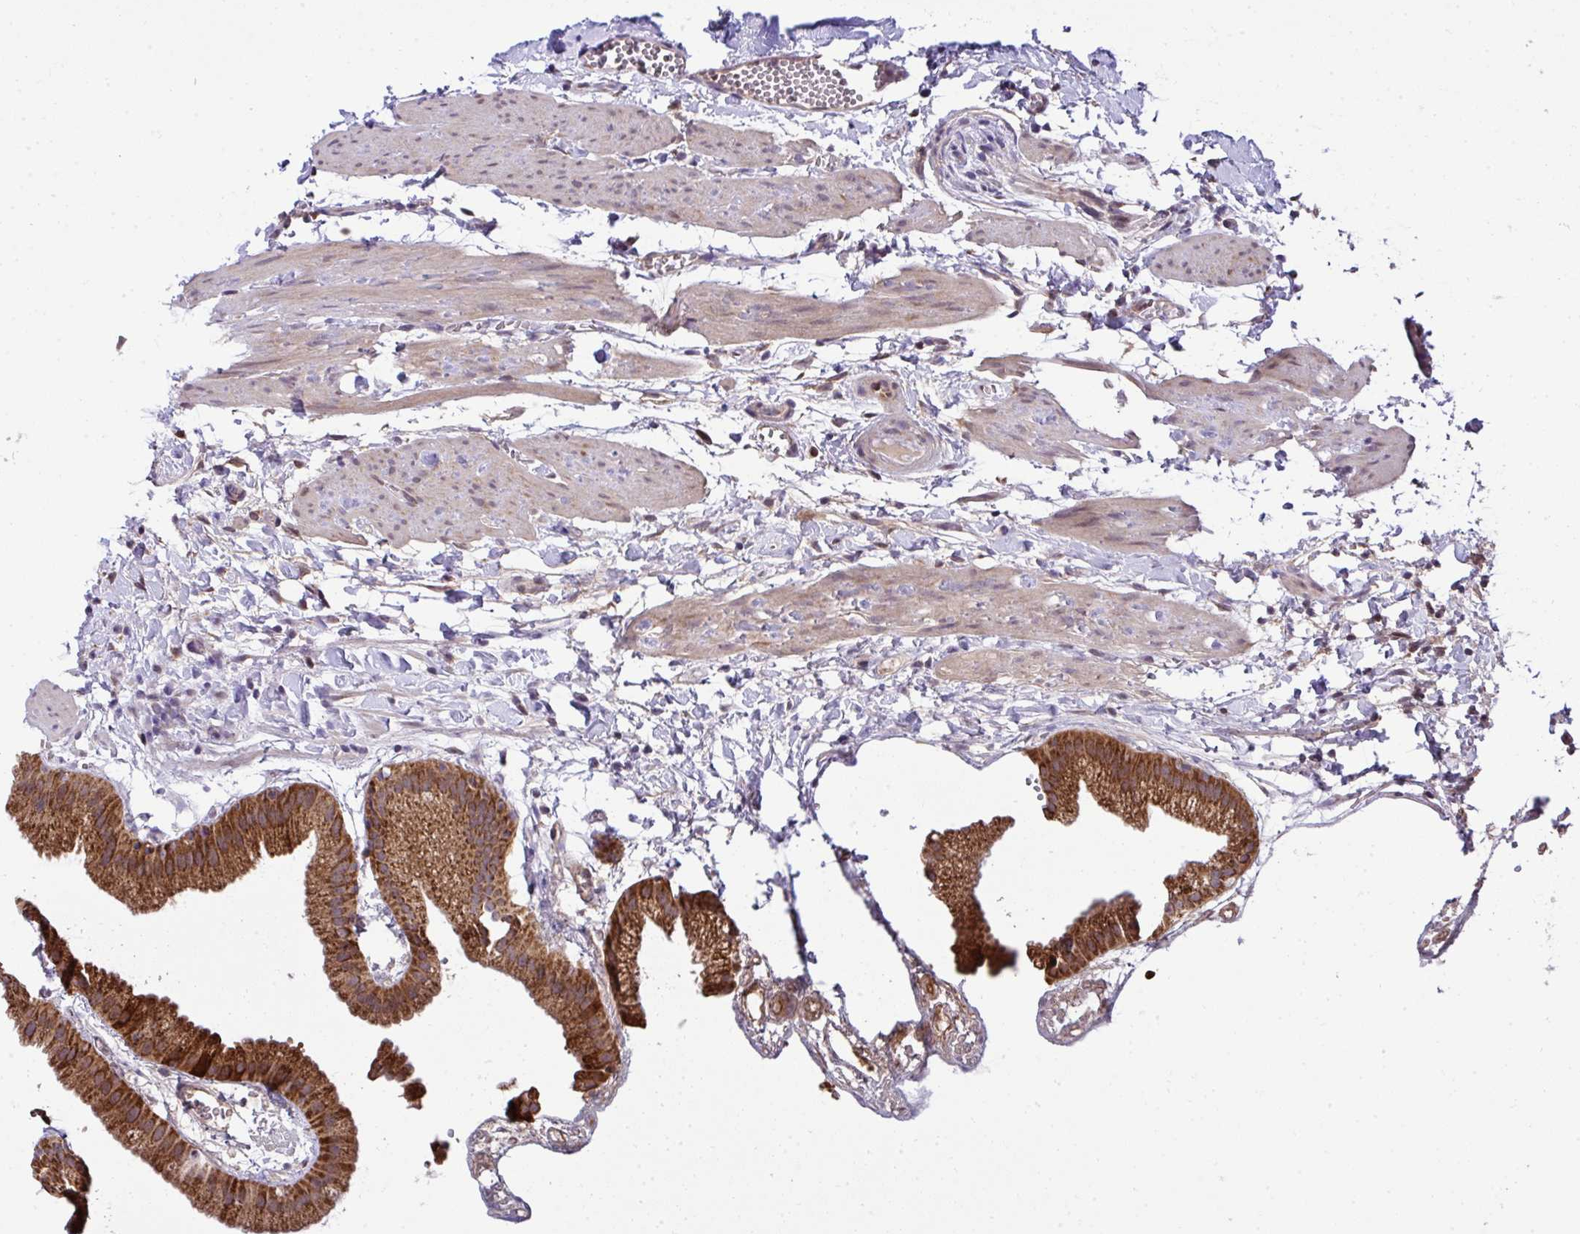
{"staining": {"intensity": "strong", "quantity": ">75%", "location": "cytoplasmic/membranous"}, "tissue": "gallbladder", "cell_type": "Glandular cells", "image_type": "normal", "snomed": [{"axis": "morphology", "description": "Normal tissue, NOS"}, {"axis": "topography", "description": "Gallbladder"}], "caption": "High-power microscopy captured an IHC micrograph of normal gallbladder, revealing strong cytoplasmic/membranous positivity in about >75% of glandular cells.", "gene": "RDH14", "patient": {"sex": "female", "age": 63}}